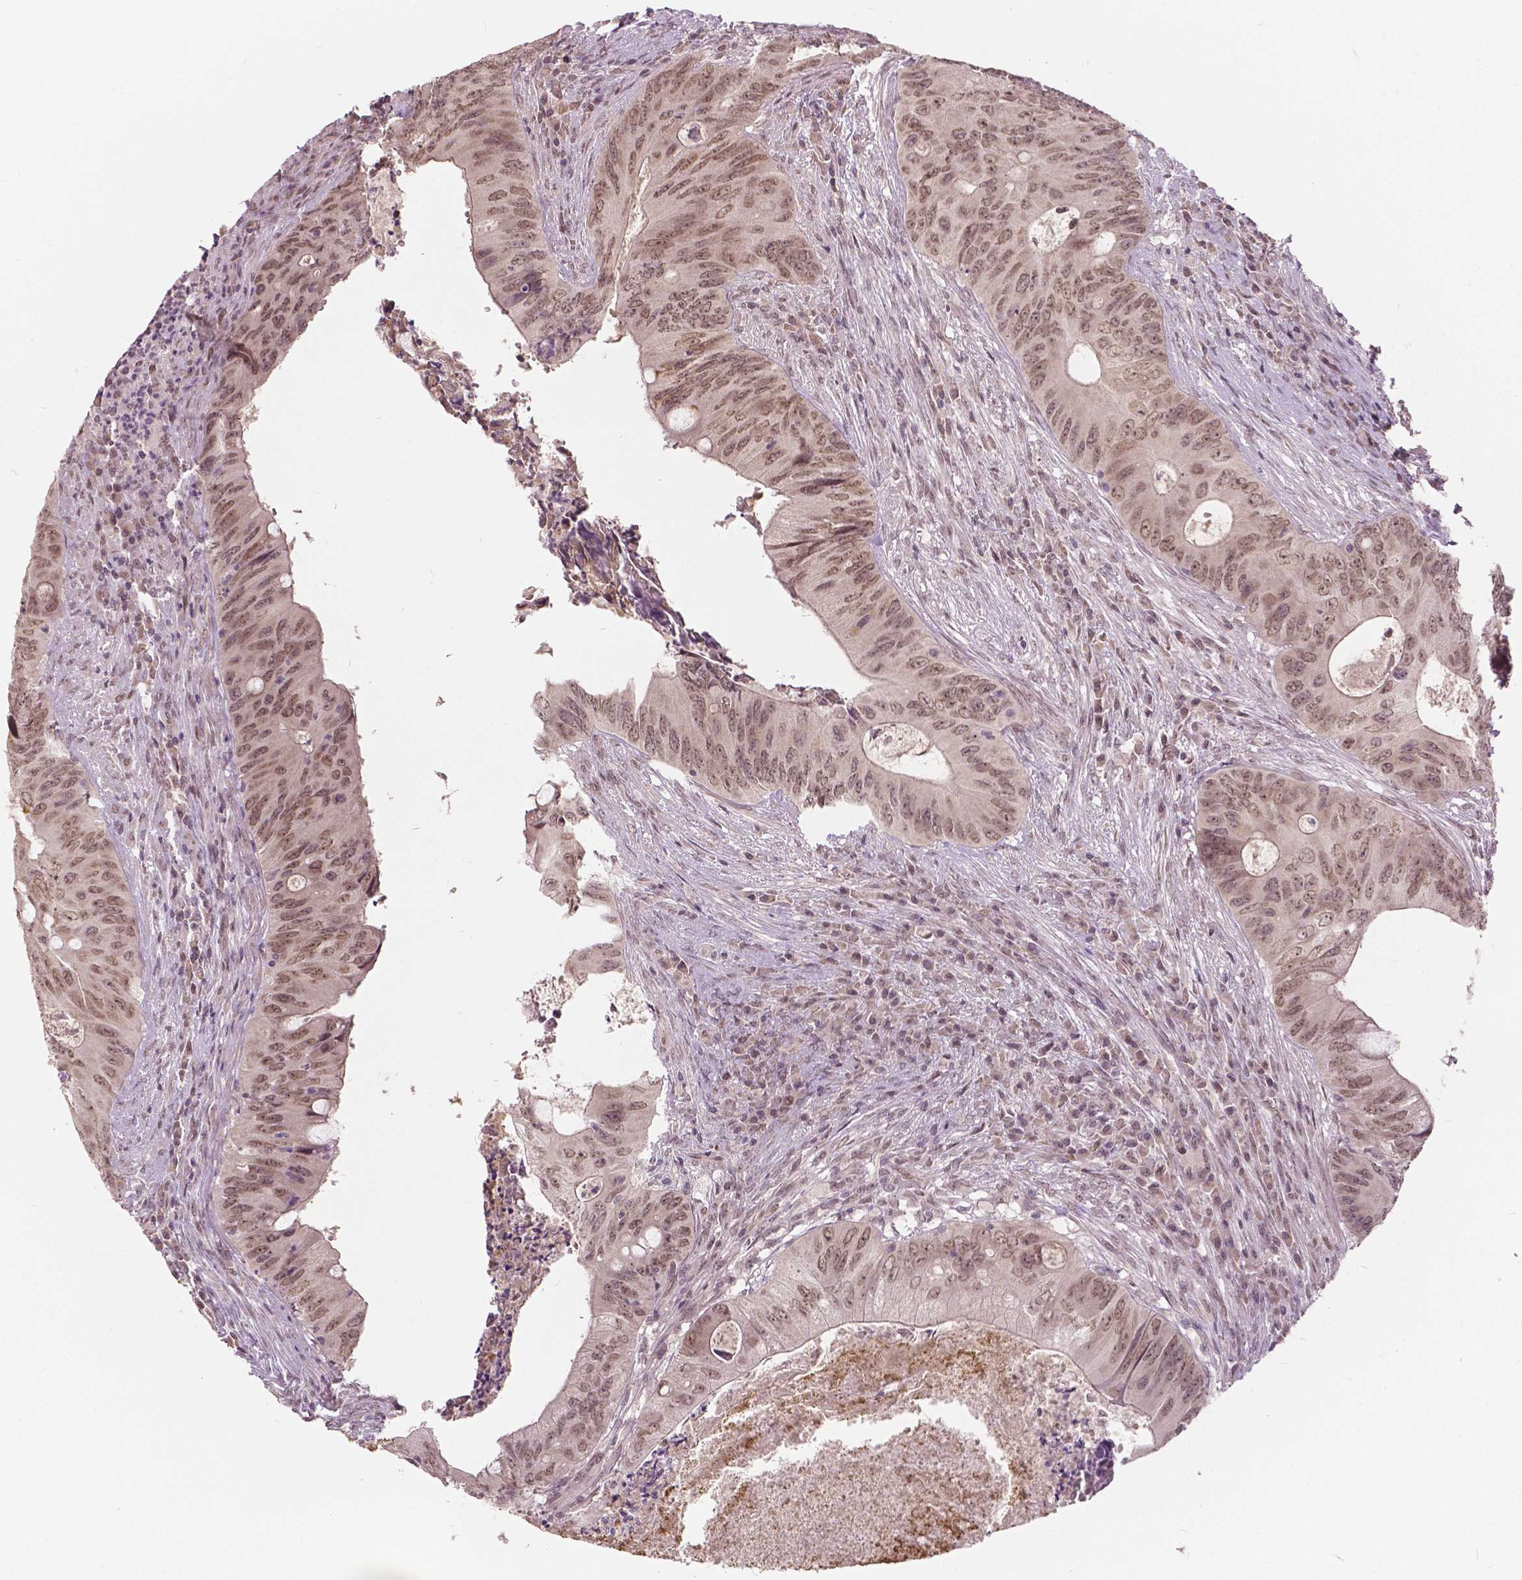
{"staining": {"intensity": "weak", "quantity": ">75%", "location": "nuclear"}, "tissue": "colorectal cancer", "cell_type": "Tumor cells", "image_type": "cancer", "snomed": [{"axis": "morphology", "description": "Adenocarcinoma, NOS"}, {"axis": "topography", "description": "Colon"}], "caption": "This image exhibits immunohistochemistry (IHC) staining of colorectal adenocarcinoma, with low weak nuclear staining in approximately >75% of tumor cells.", "gene": "HMBOX1", "patient": {"sex": "female", "age": 74}}